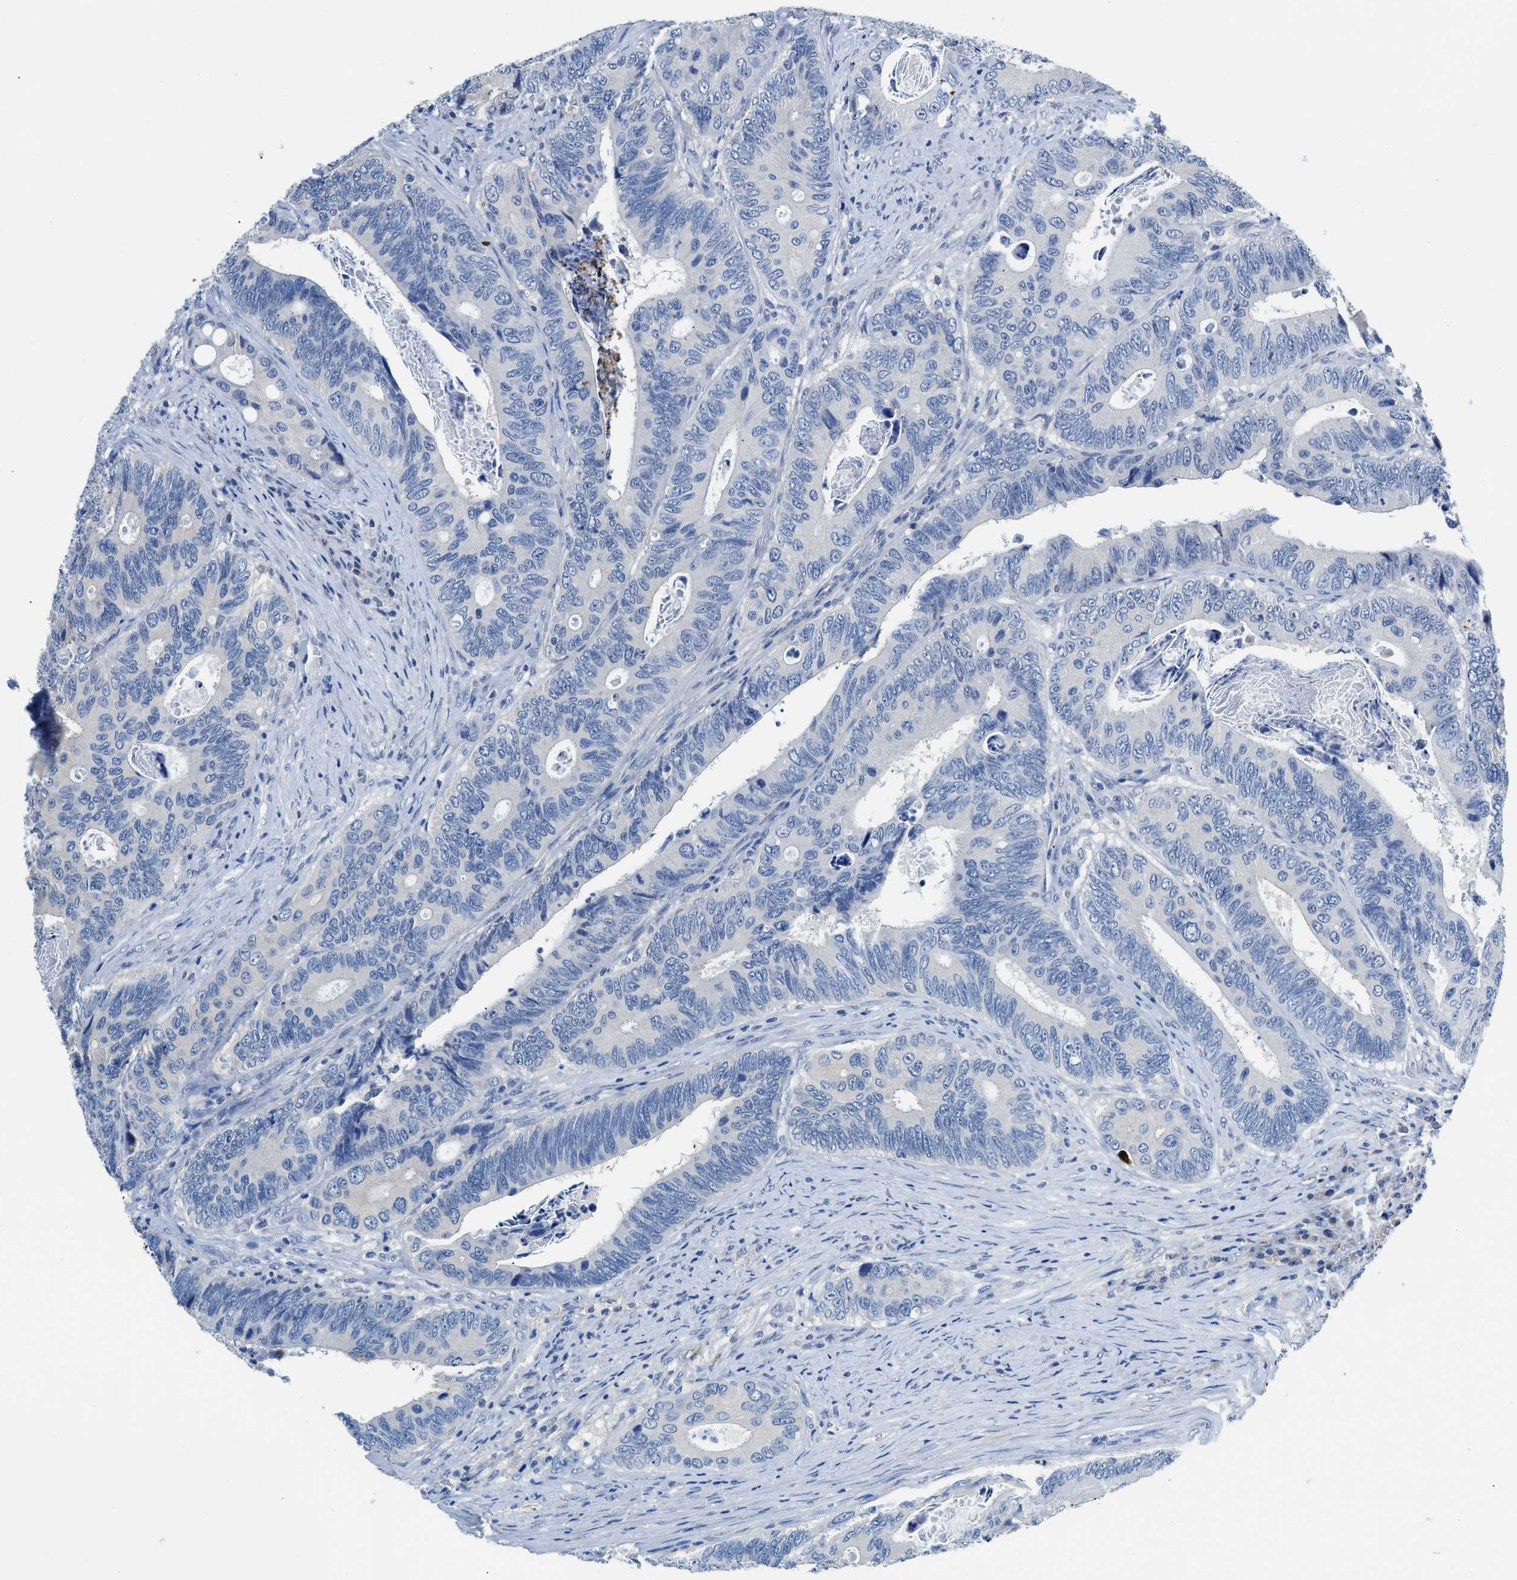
{"staining": {"intensity": "negative", "quantity": "none", "location": "none"}, "tissue": "colorectal cancer", "cell_type": "Tumor cells", "image_type": "cancer", "snomed": [{"axis": "morphology", "description": "Inflammation, NOS"}, {"axis": "morphology", "description": "Adenocarcinoma, NOS"}, {"axis": "topography", "description": "Colon"}], "caption": "DAB (3,3'-diaminobenzidine) immunohistochemical staining of colorectal adenocarcinoma displays no significant positivity in tumor cells.", "gene": "SLC10A6", "patient": {"sex": "male", "age": 72}}